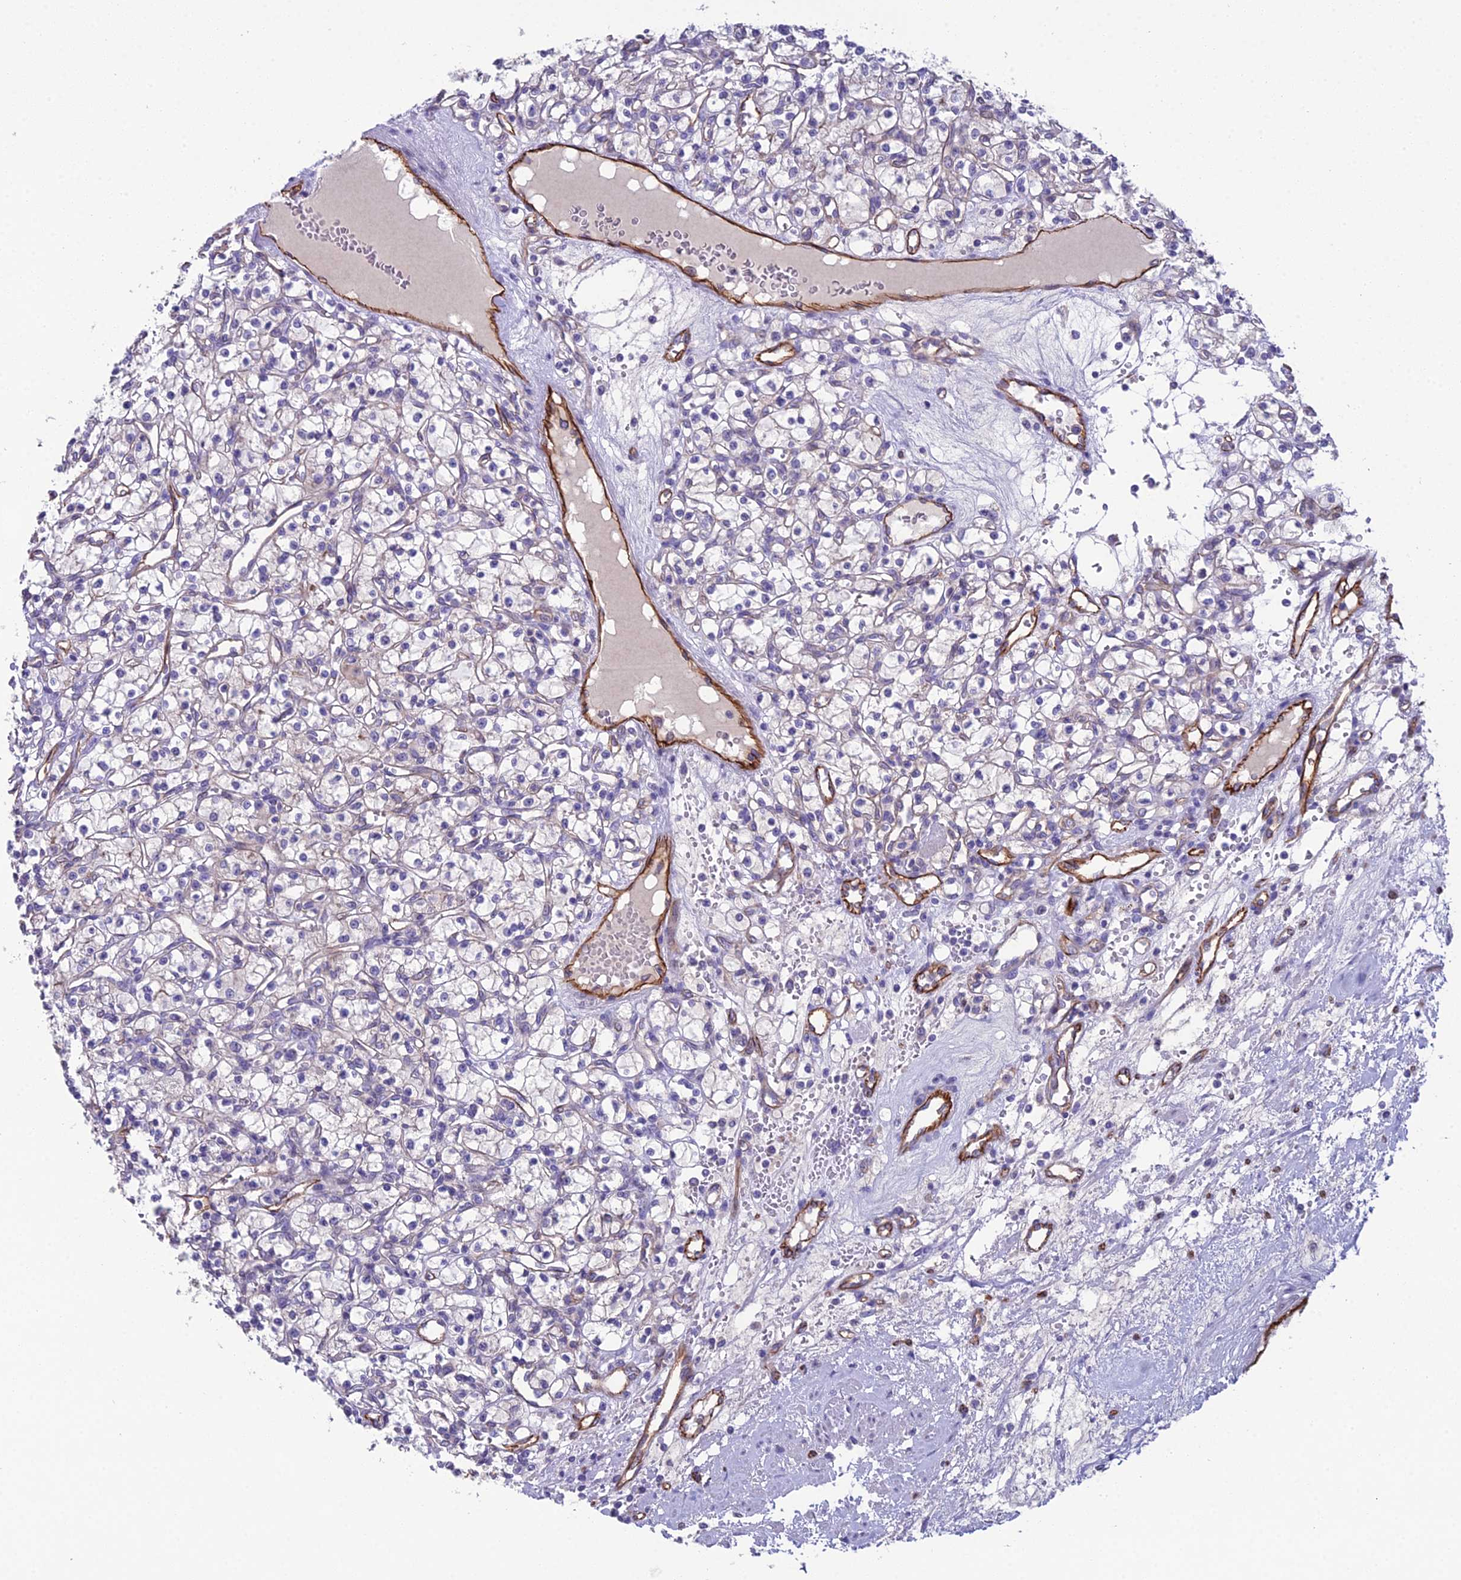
{"staining": {"intensity": "negative", "quantity": "none", "location": "none"}, "tissue": "renal cancer", "cell_type": "Tumor cells", "image_type": "cancer", "snomed": [{"axis": "morphology", "description": "Adenocarcinoma, NOS"}, {"axis": "topography", "description": "Kidney"}], "caption": "A photomicrograph of renal cancer (adenocarcinoma) stained for a protein exhibits no brown staining in tumor cells.", "gene": "CFAP47", "patient": {"sex": "female", "age": 59}}